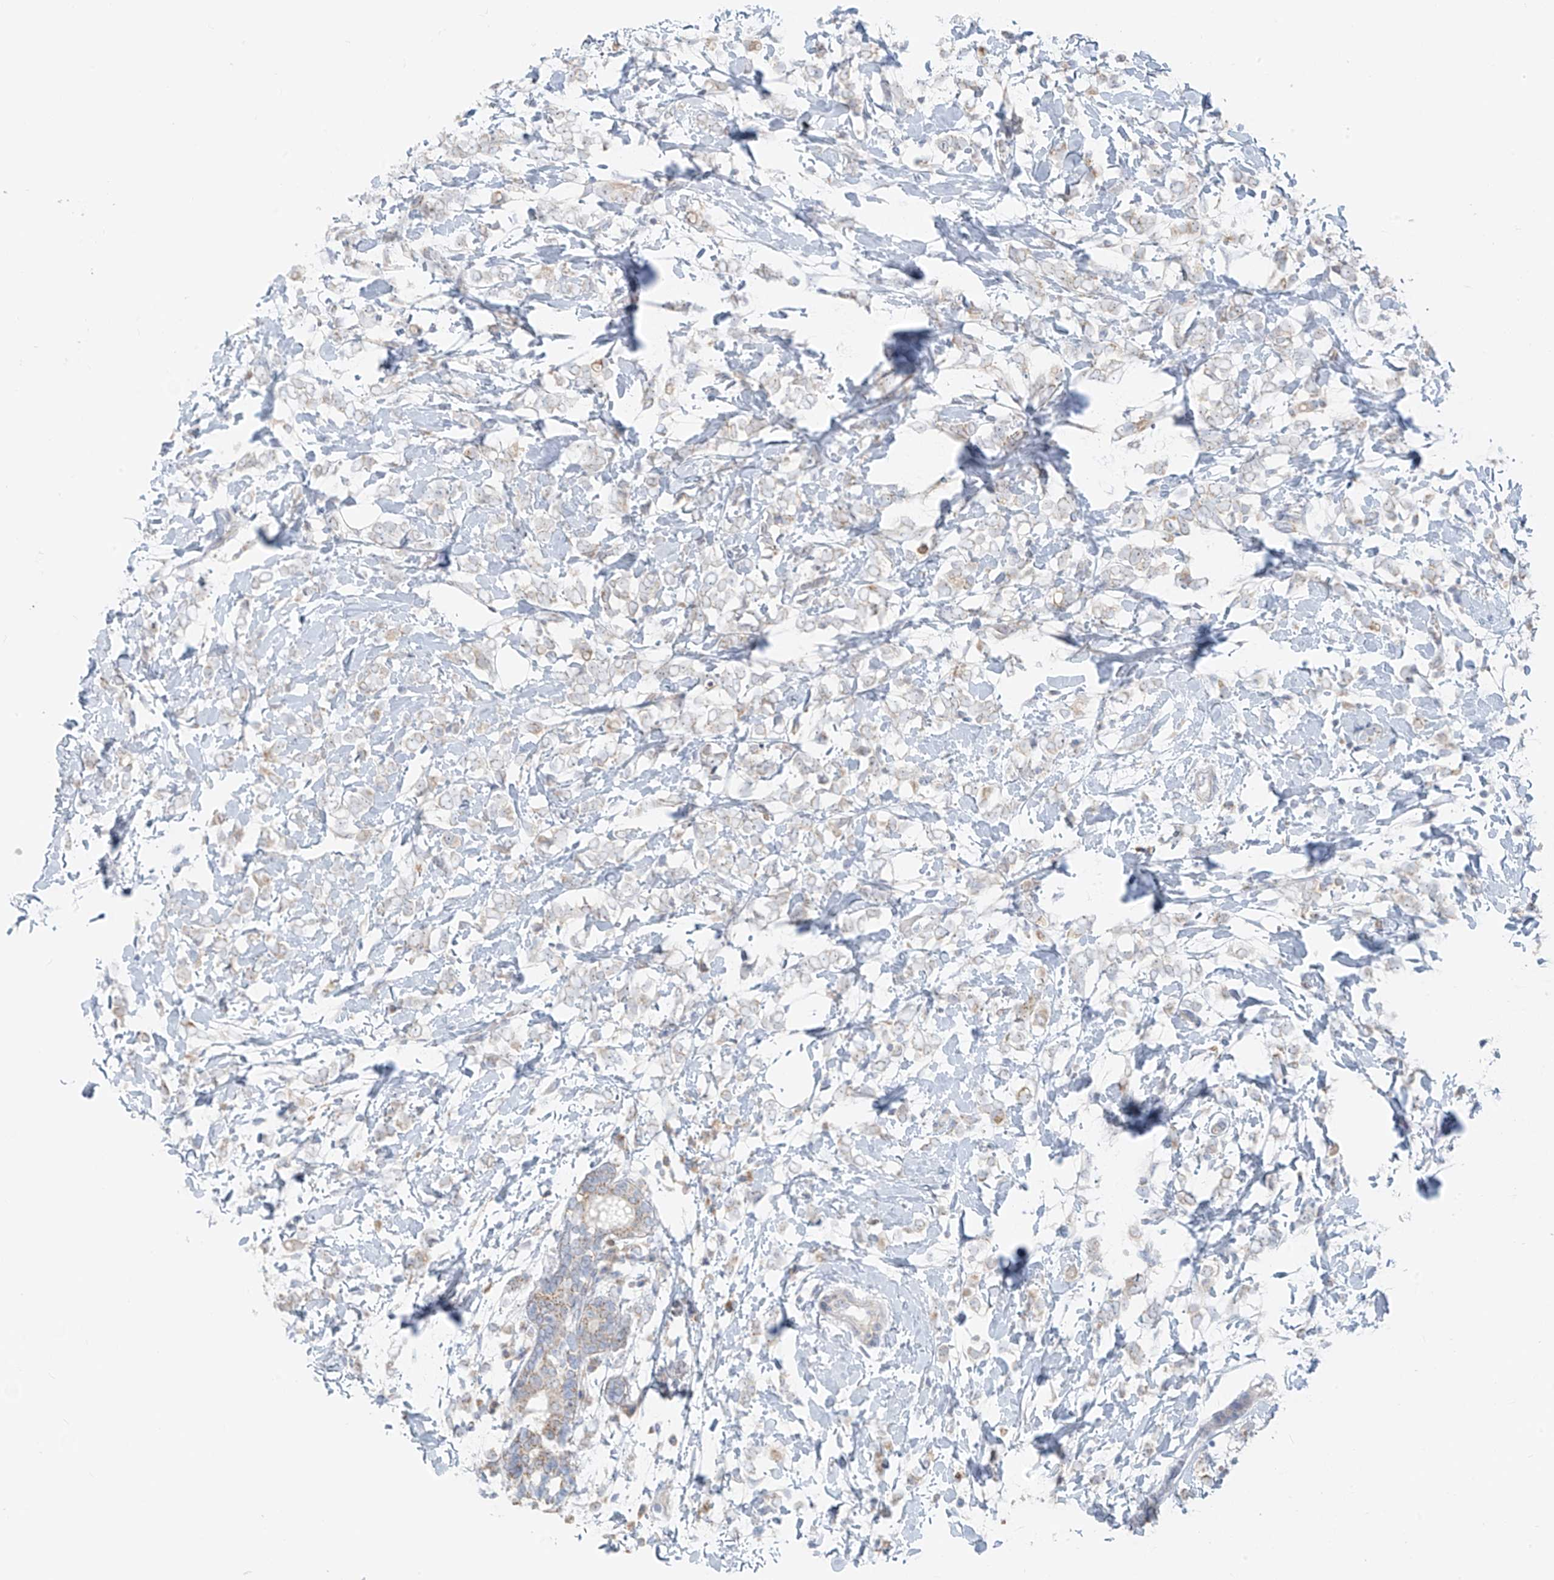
{"staining": {"intensity": "negative", "quantity": "none", "location": "none"}, "tissue": "breast cancer", "cell_type": "Tumor cells", "image_type": "cancer", "snomed": [{"axis": "morphology", "description": "Normal tissue, NOS"}, {"axis": "morphology", "description": "Lobular carcinoma"}, {"axis": "topography", "description": "Breast"}], "caption": "This is an immunohistochemistry (IHC) histopathology image of human lobular carcinoma (breast). There is no positivity in tumor cells.", "gene": "UST", "patient": {"sex": "female", "age": 47}}